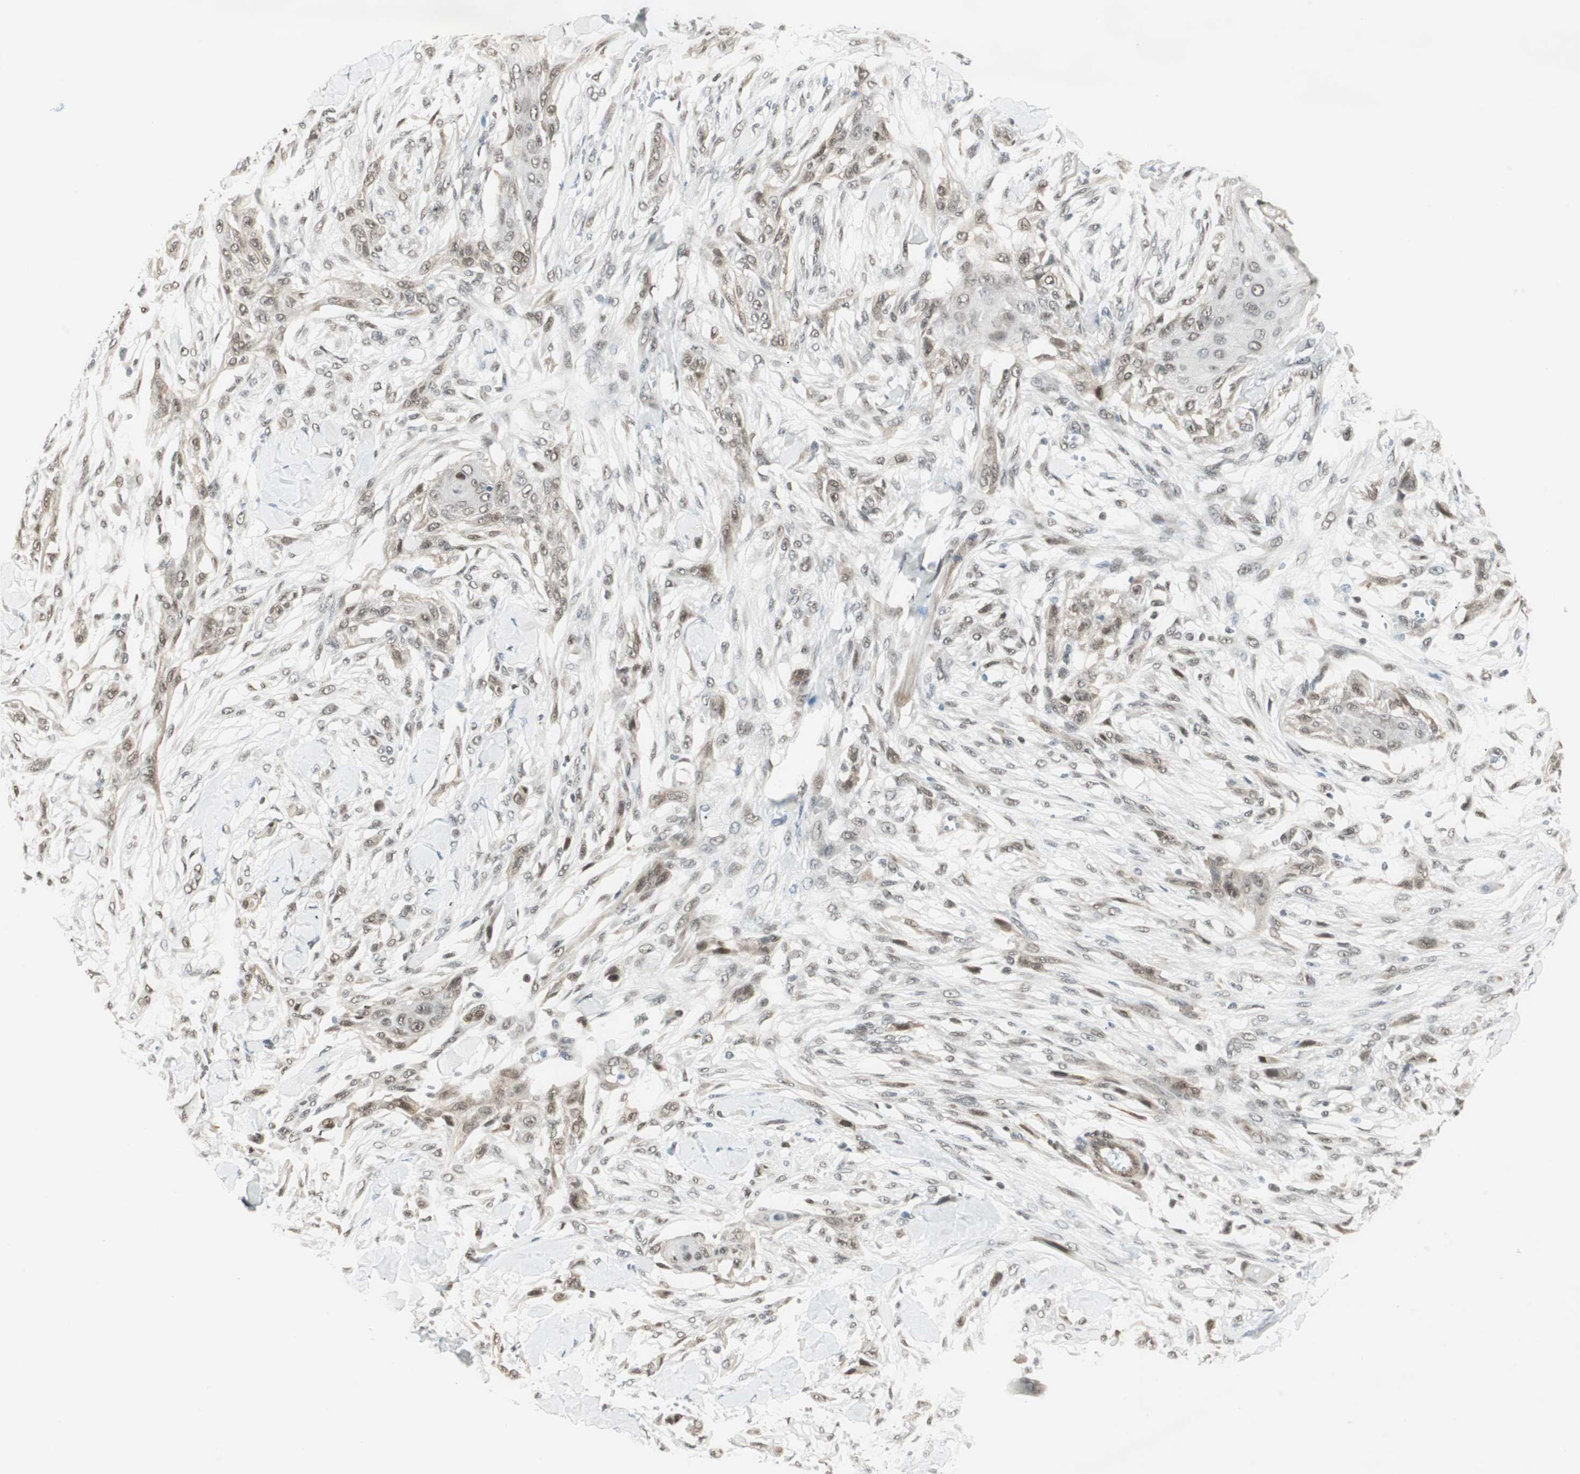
{"staining": {"intensity": "weak", "quantity": ">75%", "location": "cytoplasmic/membranous,nuclear"}, "tissue": "skin cancer", "cell_type": "Tumor cells", "image_type": "cancer", "snomed": [{"axis": "morphology", "description": "Squamous cell carcinoma, NOS"}, {"axis": "topography", "description": "Skin"}], "caption": "Squamous cell carcinoma (skin) stained with DAB immunohistochemistry (IHC) exhibits low levels of weak cytoplasmic/membranous and nuclear expression in about >75% of tumor cells.", "gene": "ZBTB17", "patient": {"sex": "female", "age": 59}}